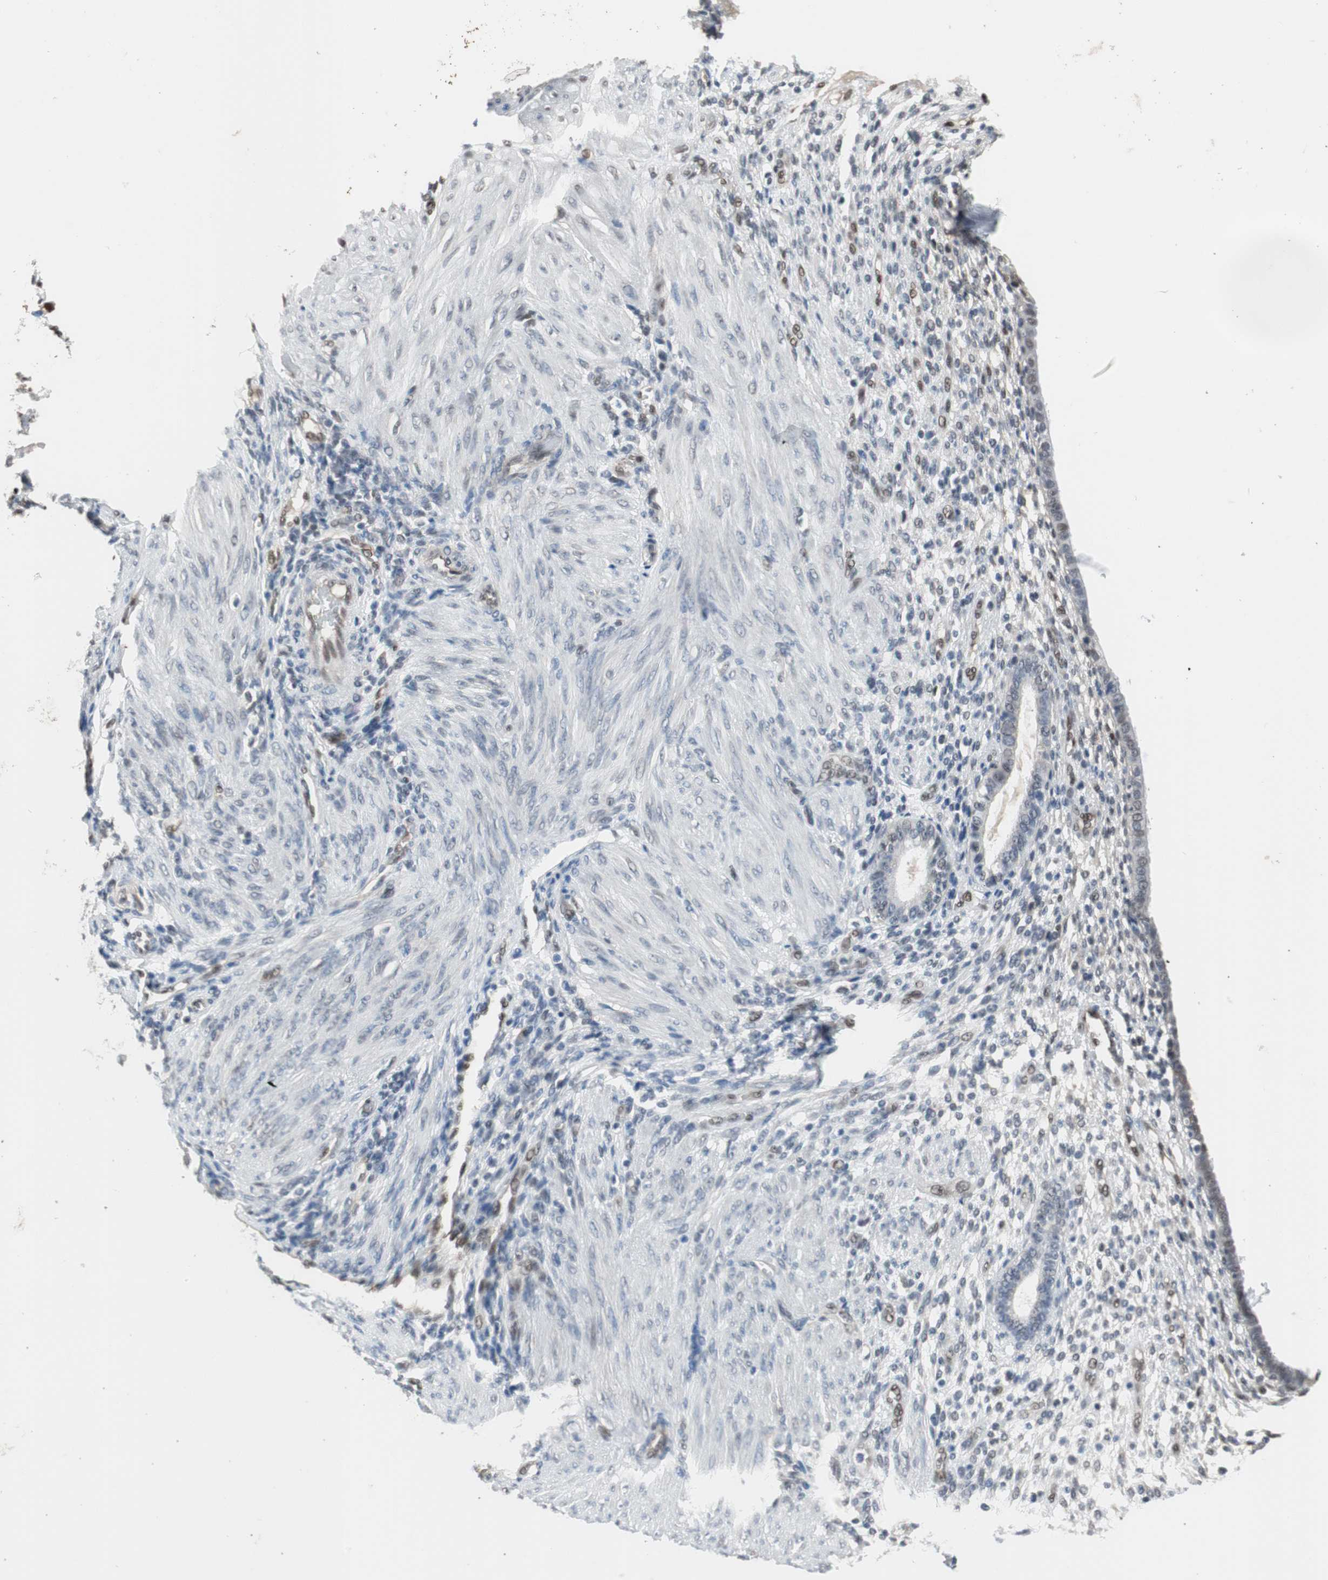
{"staining": {"intensity": "weak", "quantity": "<25%", "location": "nuclear"}, "tissue": "endometrium", "cell_type": "Cells in endometrial stroma", "image_type": "normal", "snomed": [{"axis": "morphology", "description": "Normal tissue, NOS"}, {"axis": "topography", "description": "Endometrium"}], "caption": "A histopathology image of endometrium stained for a protein exhibits no brown staining in cells in endometrial stroma. Brightfield microscopy of immunohistochemistry (IHC) stained with DAB (brown) and hematoxylin (blue), captured at high magnification.", "gene": "PML", "patient": {"sex": "female", "age": 72}}